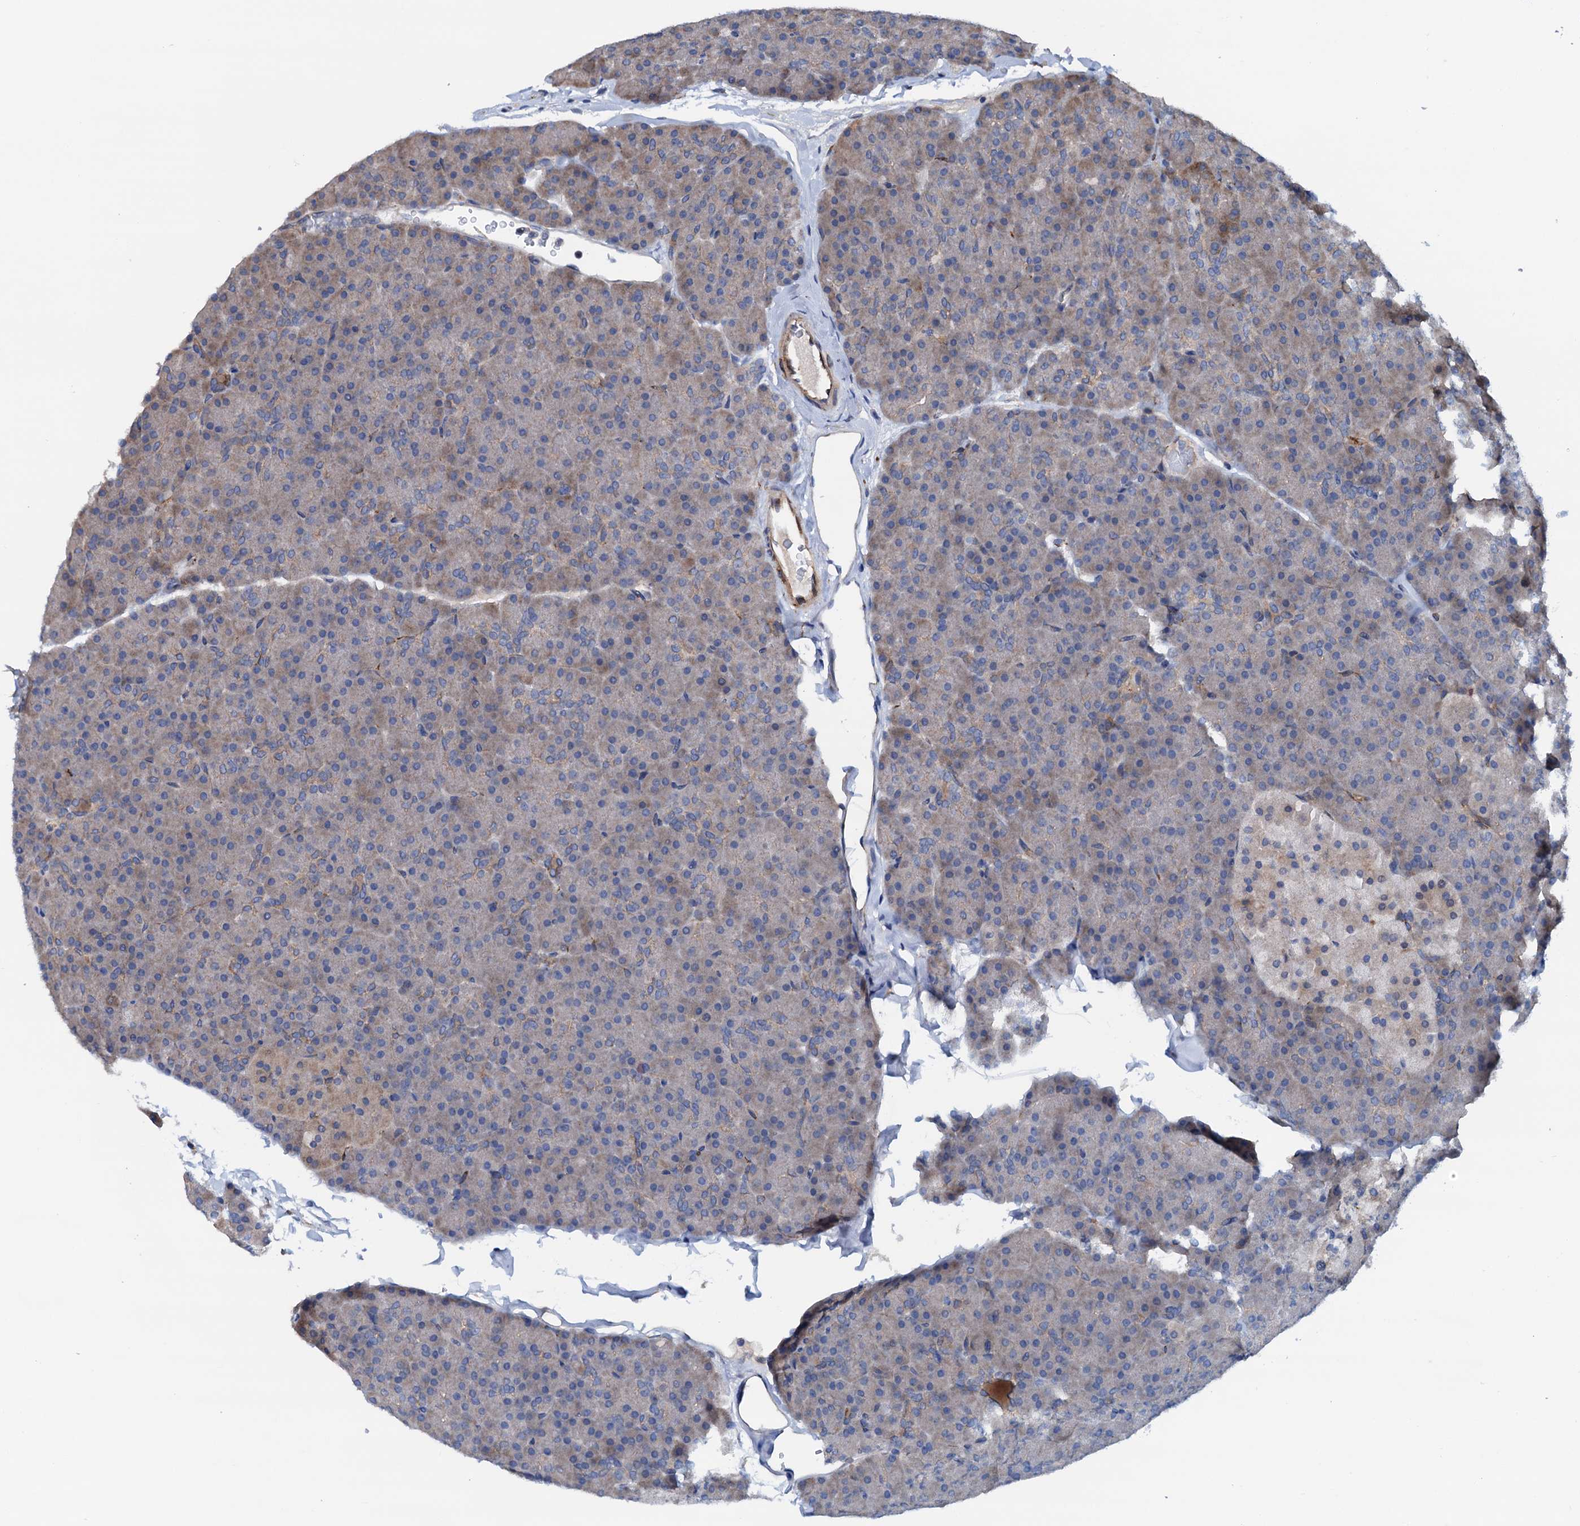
{"staining": {"intensity": "weak", "quantity": "25%-75%", "location": "cytoplasmic/membranous"}, "tissue": "pancreas", "cell_type": "Exocrine glandular cells", "image_type": "normal", "snomed": [{"axis": "morphology", "description": "Normal tissue, NOS"}, {"axis": "topography", "description": "Pancreas"}], "caption": "Immunohistochemistry (IHC) (DAB (3,3'-diaminobenzidine)) staining of normal human pancreas exhibits weak cytoplasmic/membranous protein expression in approximately 25%-75% of exocrine glandular cells. Immunohistochemistry stains the protein in brown and the nuclei are stained blue.", "gene": "RASSF9", "patient": {"sex": "male", "age": 36}}